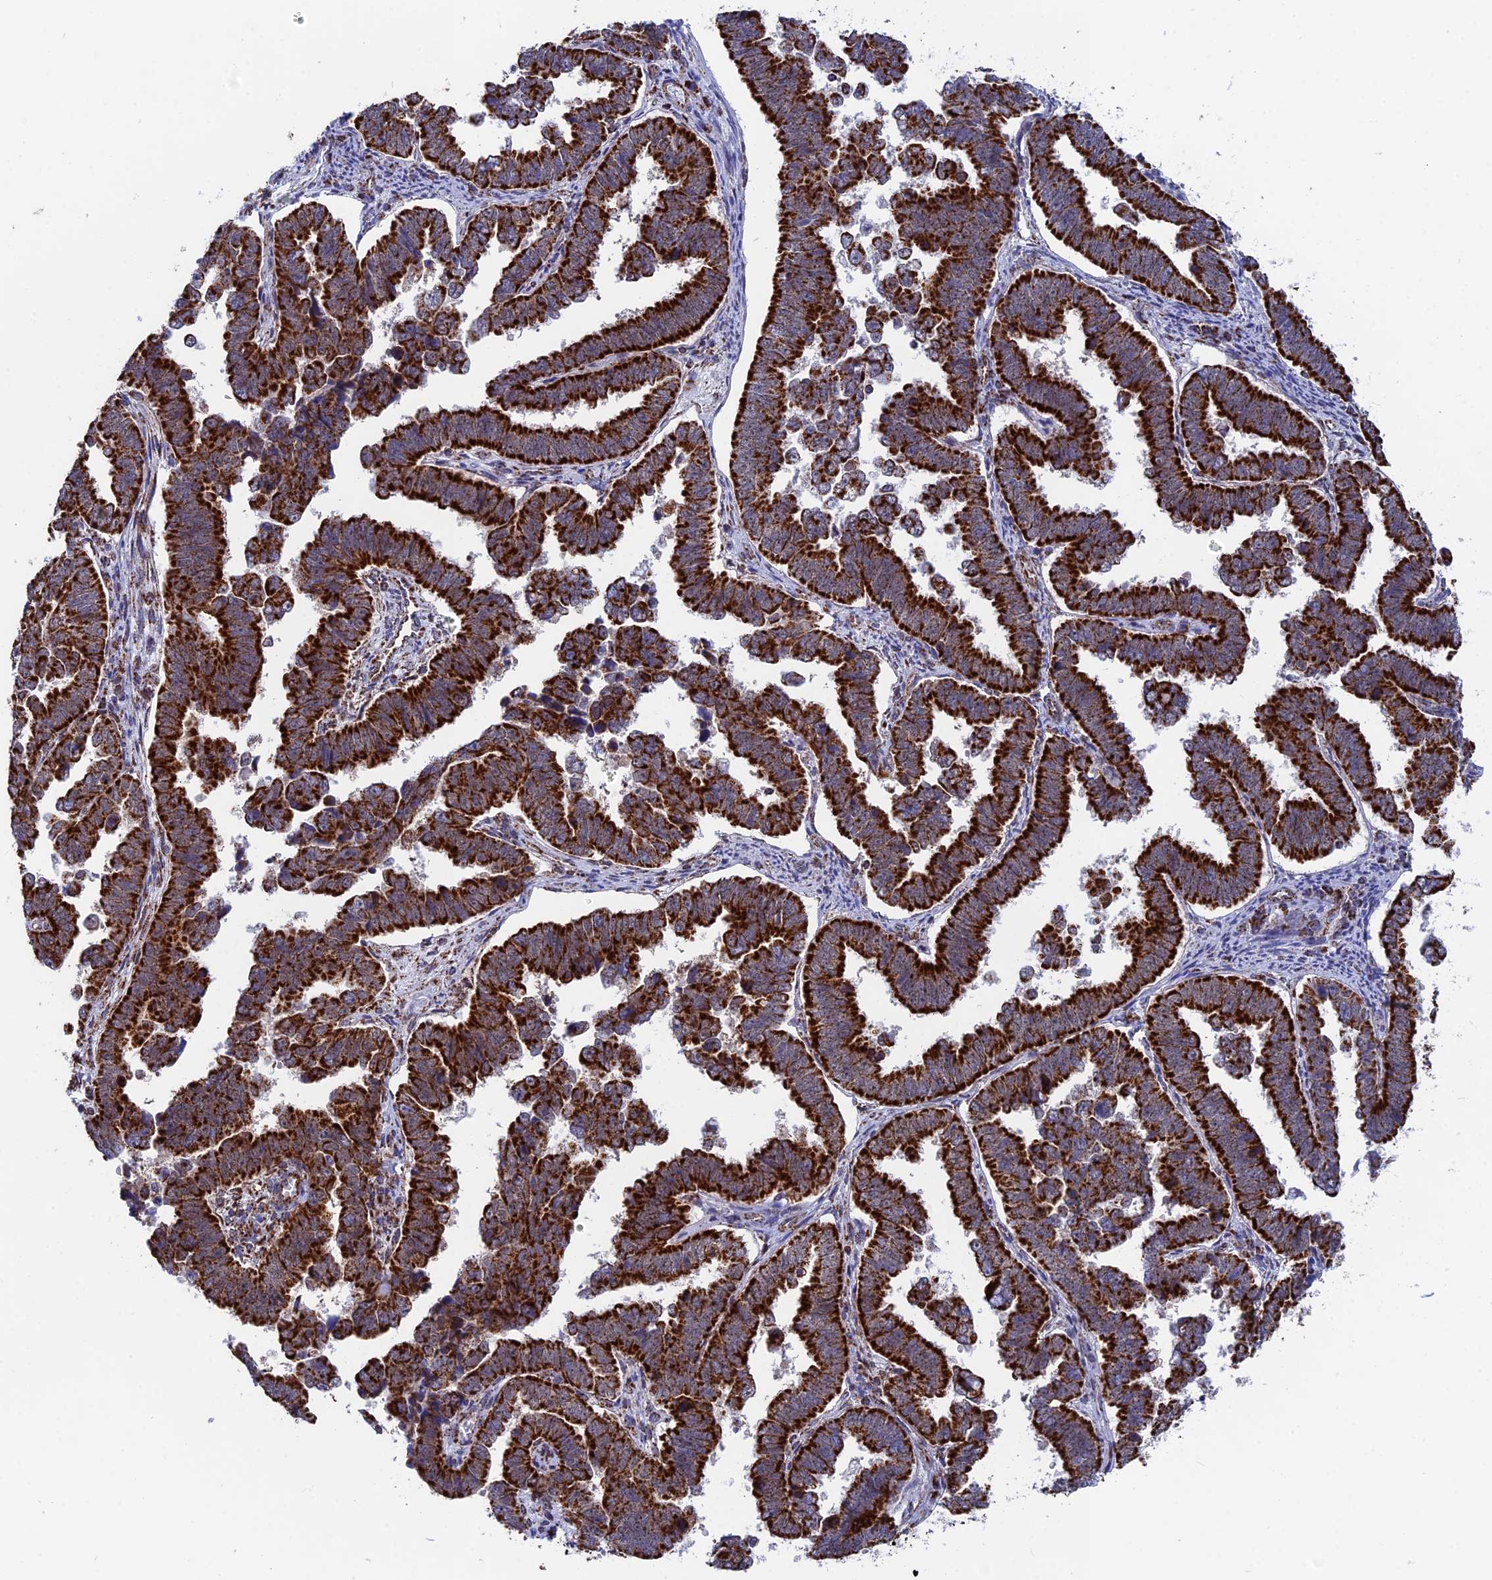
{"staining": {"intensity": "strong", "quantity": ">75%", "location": "cytoplasmic/membranous"}, "tissue": "endometrial cancer", "cell_type": "Tumor cells", "image_type": "cancer", "snomed": [{"axis": "morphology", "description": "Adenocarcinoma, NOS"}, {"axis": "topography", "description": "Endometrium"}], "caption": "Endometrial cancer stained for a protein (brown) shows strong cytoplasmic/membranous positive expression in approximately >75% of tumor cells.", "gene": "CDC16", "patient": {"sex": "female", "age": 75}}